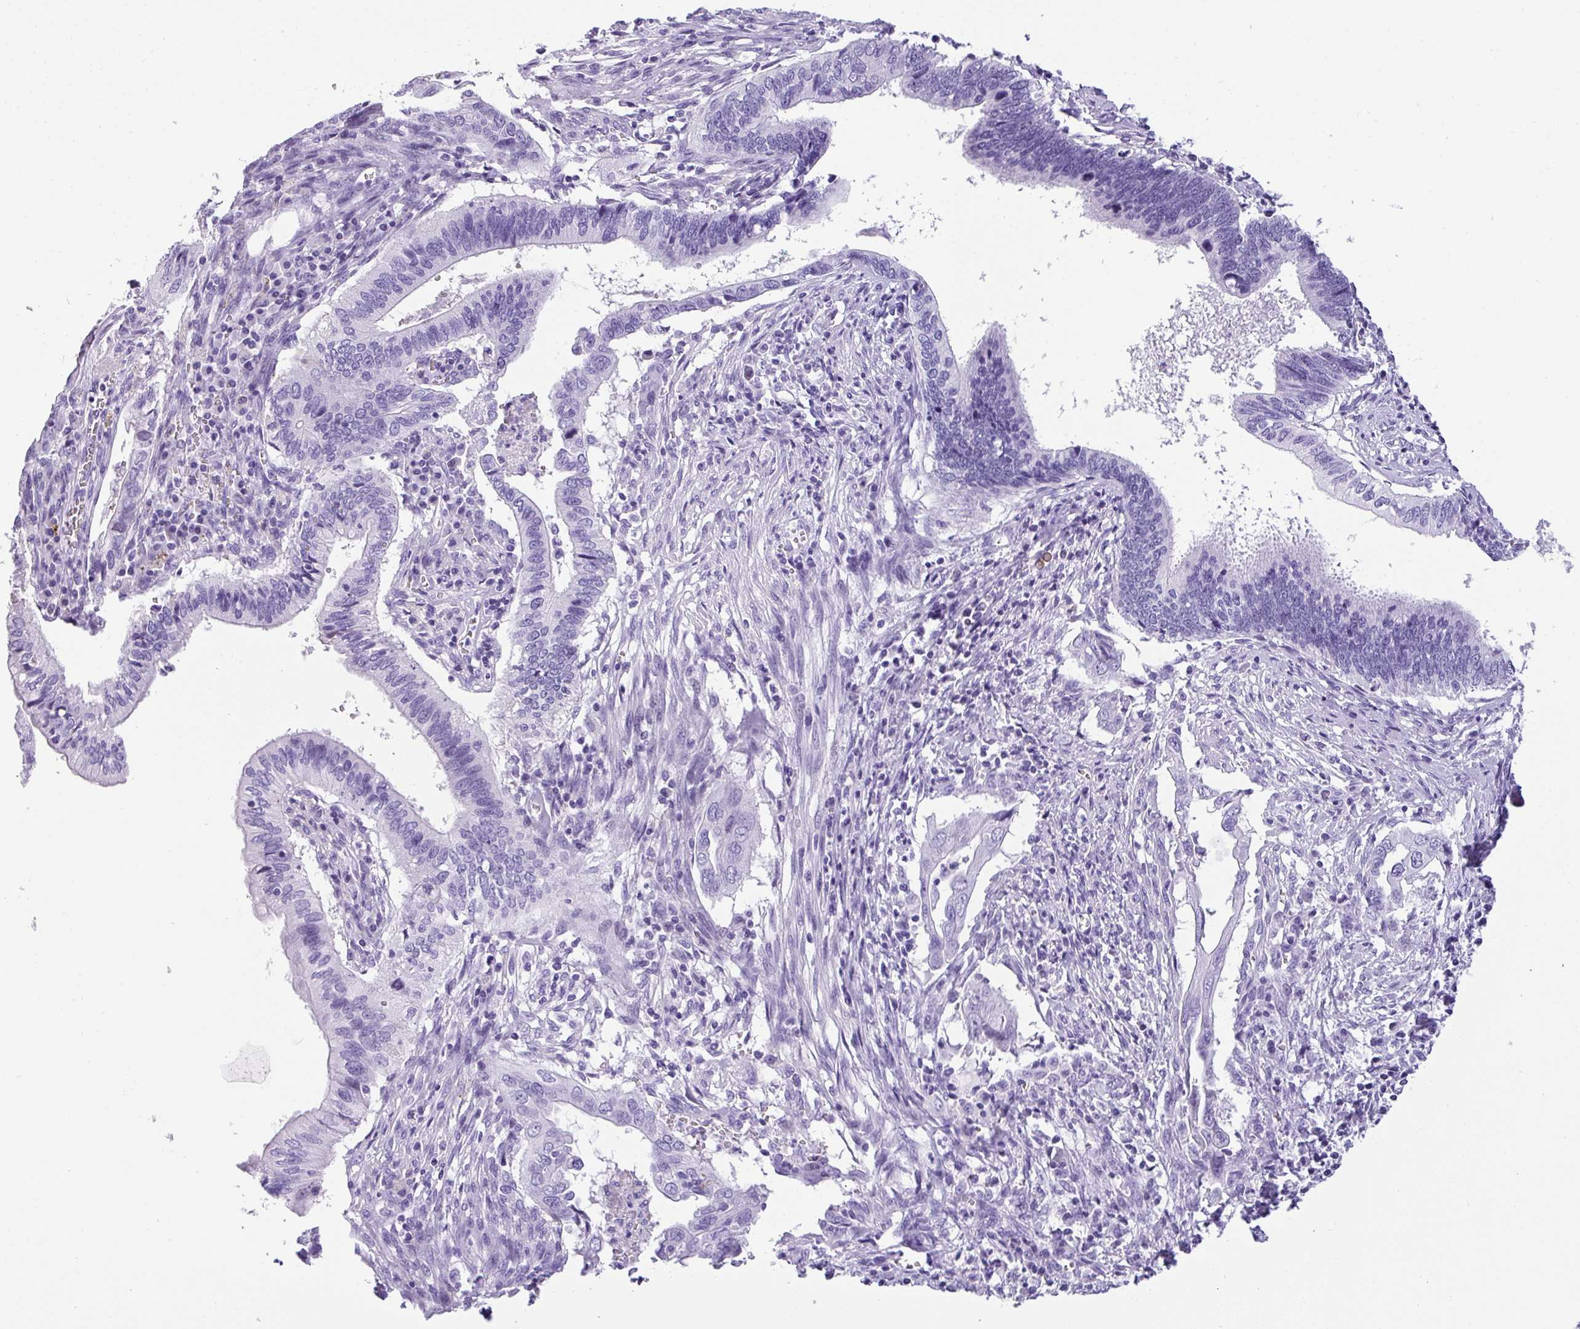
{"staining": {"intensity": "negative", "quantity": "none", "location": "none"}, "tissue": "cervical cancer", "cell_type": "Tumor cells", "image_type": "cancer", "snomed": [{"axis": "morphology", "description": "Adenocarcinoma, NOS"}, {"axis": "topography", "description": "Cervix"}], "caption": "Cervical cancer (adenocarcinoma) stained for a protein using IHC shows no positivity tumor cells.", "gene": "MUC21", "patient": {"sex": "female", "age": 42}}